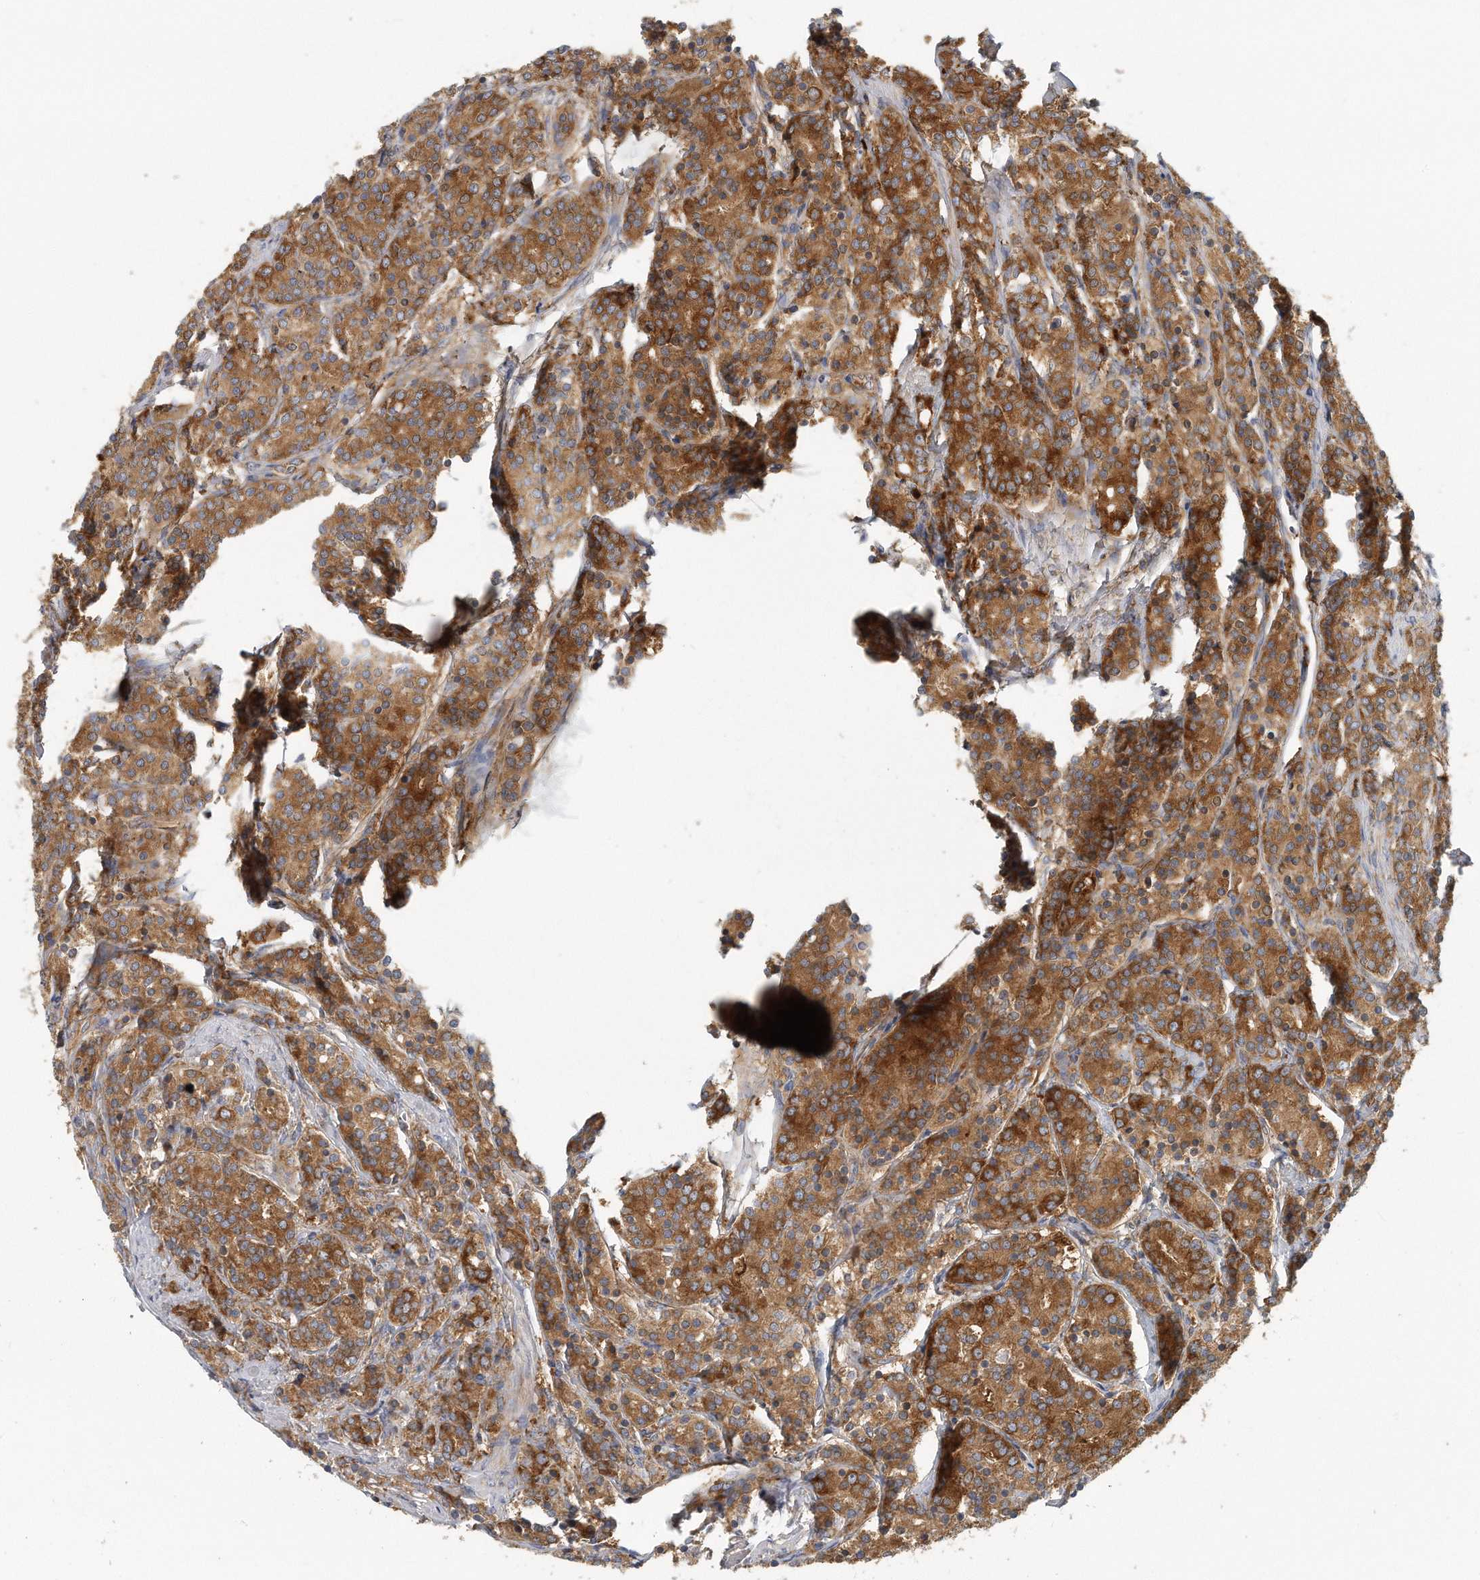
{"staining": {"intensity": "strong", "quantity": ">75%", "location": "cytoplasmic/membranous"}, "tissue": "prostate cancer", "cell_type": "Tumor cells", "image_type": "cancer", "snomed": [{"axis": "morphology", "description": "Adenocarcinoma, High grade"}, {"axis": "topography", "description": "Prostate"}], "caption": "Tumor cells demonstrate high levels of strong cytoplasmic/membranous positivity in about >75% of cells in prostate cancer.", "gene": "EIF3I", "patient": {"sex": "male", "age": 62}}